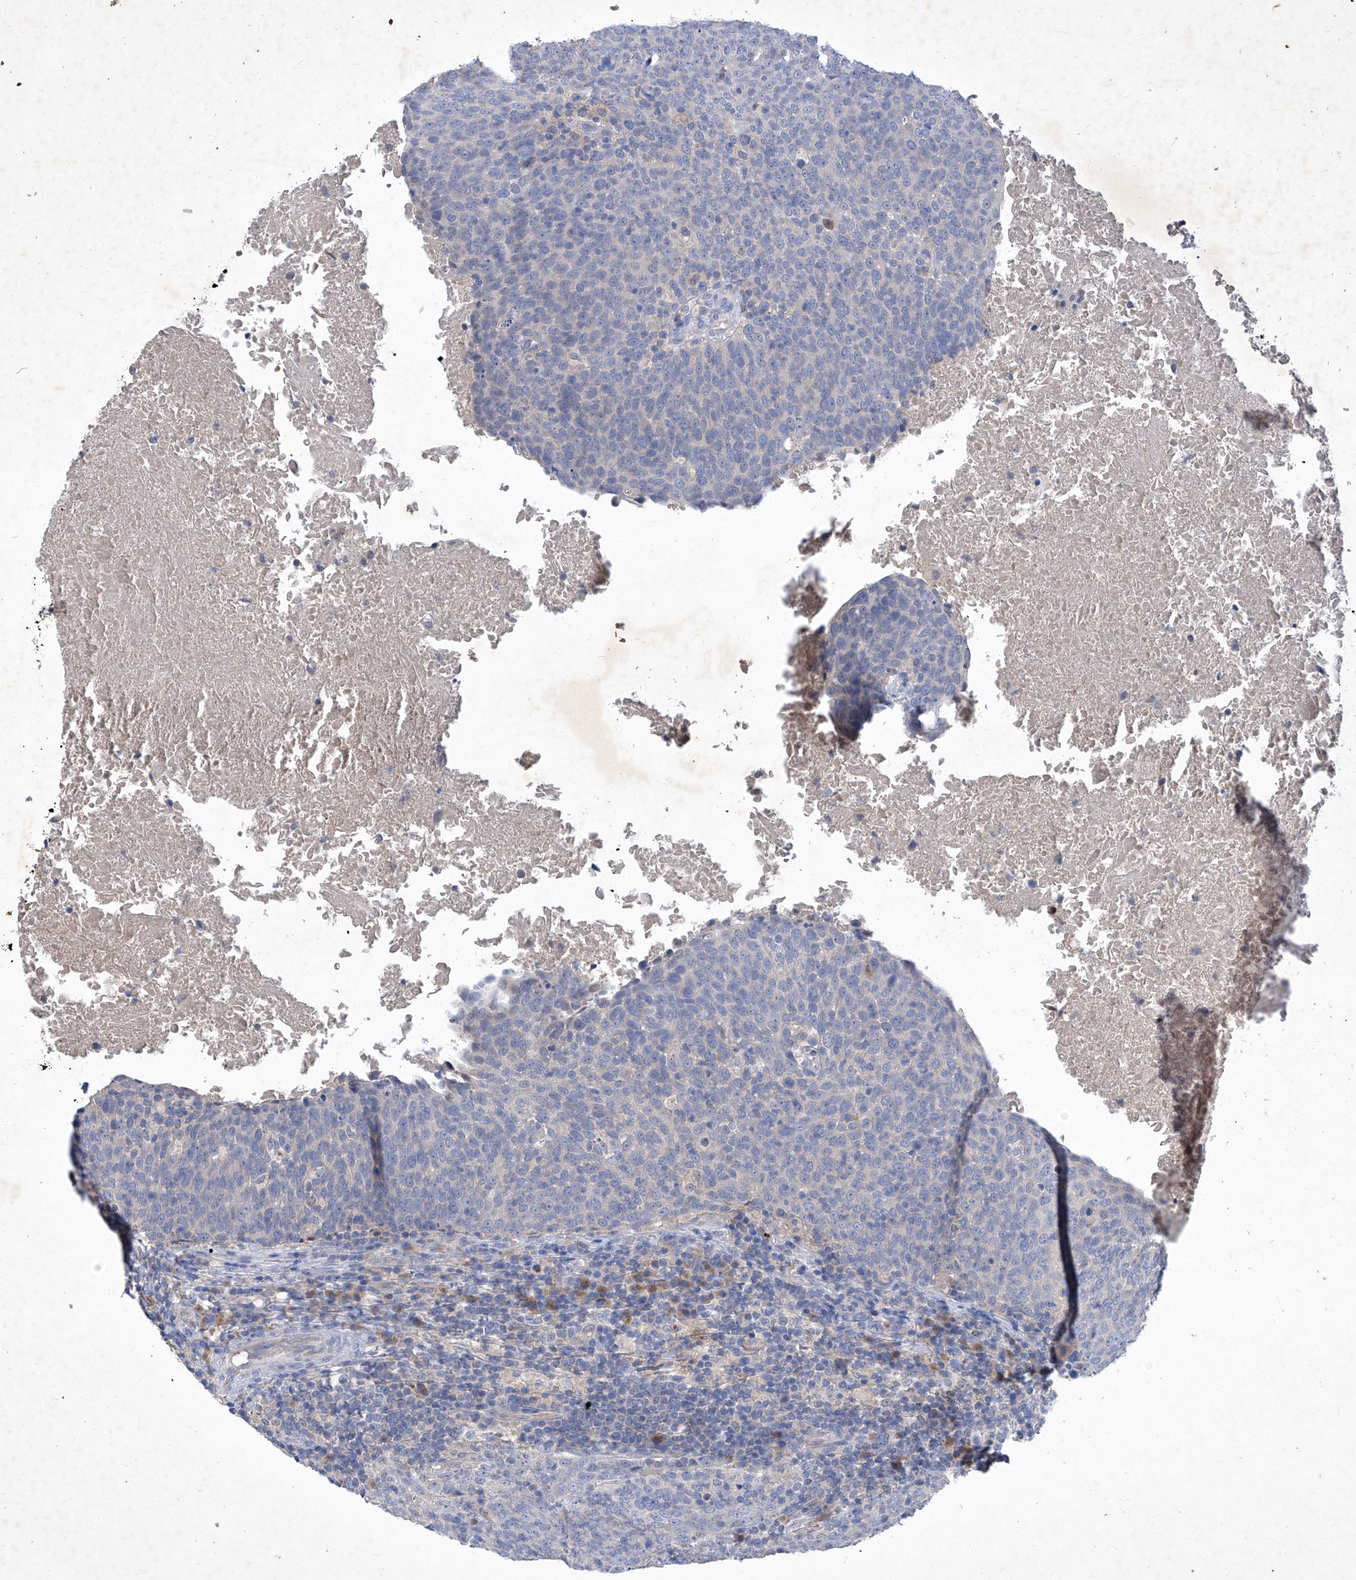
{"staining": {"intensity": "negative", "quantity": "none", "location": "none"}, "tissue": "head and neck cancer", "cell_type": "Tumor cells", "image_type": "cancer", "snomed": [{"axis": "morphology", "description": "Squamous cell carcinoma, NOS"}, {"axis": "morphology", "description": "Squamous cell carcinoma, metastatic, NOS"}, {"axis": "topography", "description": "Lymph node"}, {"axis": "topography", "description": "Head-Neck"}], "caption": "High magnification brightfield microscopy of squamous cell carcinoma (head and neck) stained with DAB (3,3'-diaminobenzidine) (brown) and counterstained with hematoxylin (blue): tumor cells show no significant positivity.", "gene": "SBK2", "patient": {"sex": "male", "age": 62}}